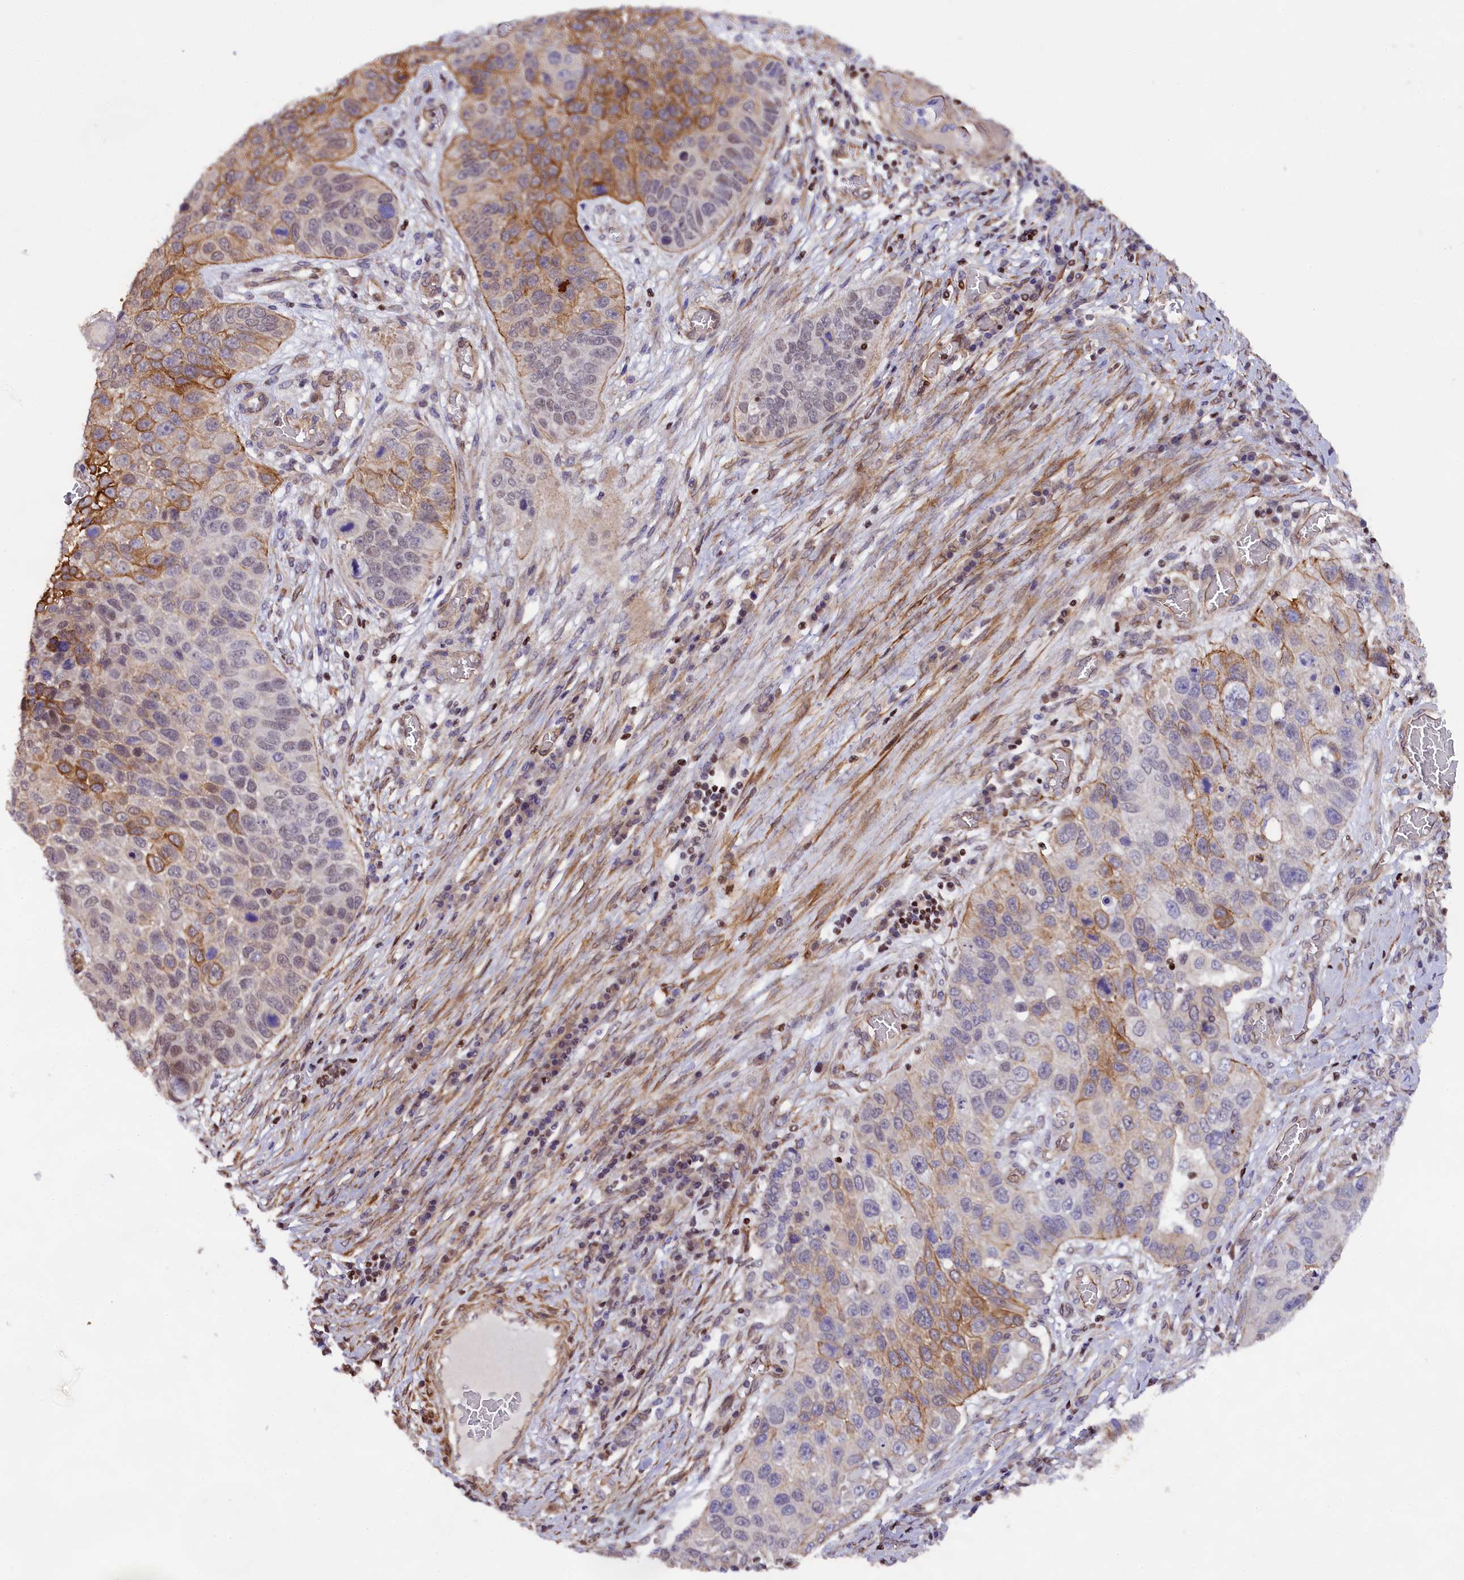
{"staining": {"intensity": "moderate", "quantity": "25%-75%", "location": "cytoplasmic/membranous"}, "tissue": "lung cancer", "cell_type": "Tumor cells", "image_type": "cancer", "snomed": [{"axis": "morphology", "description": "Squamous cell carcinoma, NOS"}, {"axis": "topography", "description": "Lung"}], "caption": "Immunohistochemistry (IHC) of human lung cancer (squamous cell carcinoma) exhibits medium levels of moderate cytoplasmic/membranous expression in about 25%-75% of tumor cells. (brown staining indicates protein expression, while blue staining denotes nuclei).", "gene": "SP4", "patient": {"sex": "male", "age": 61}}